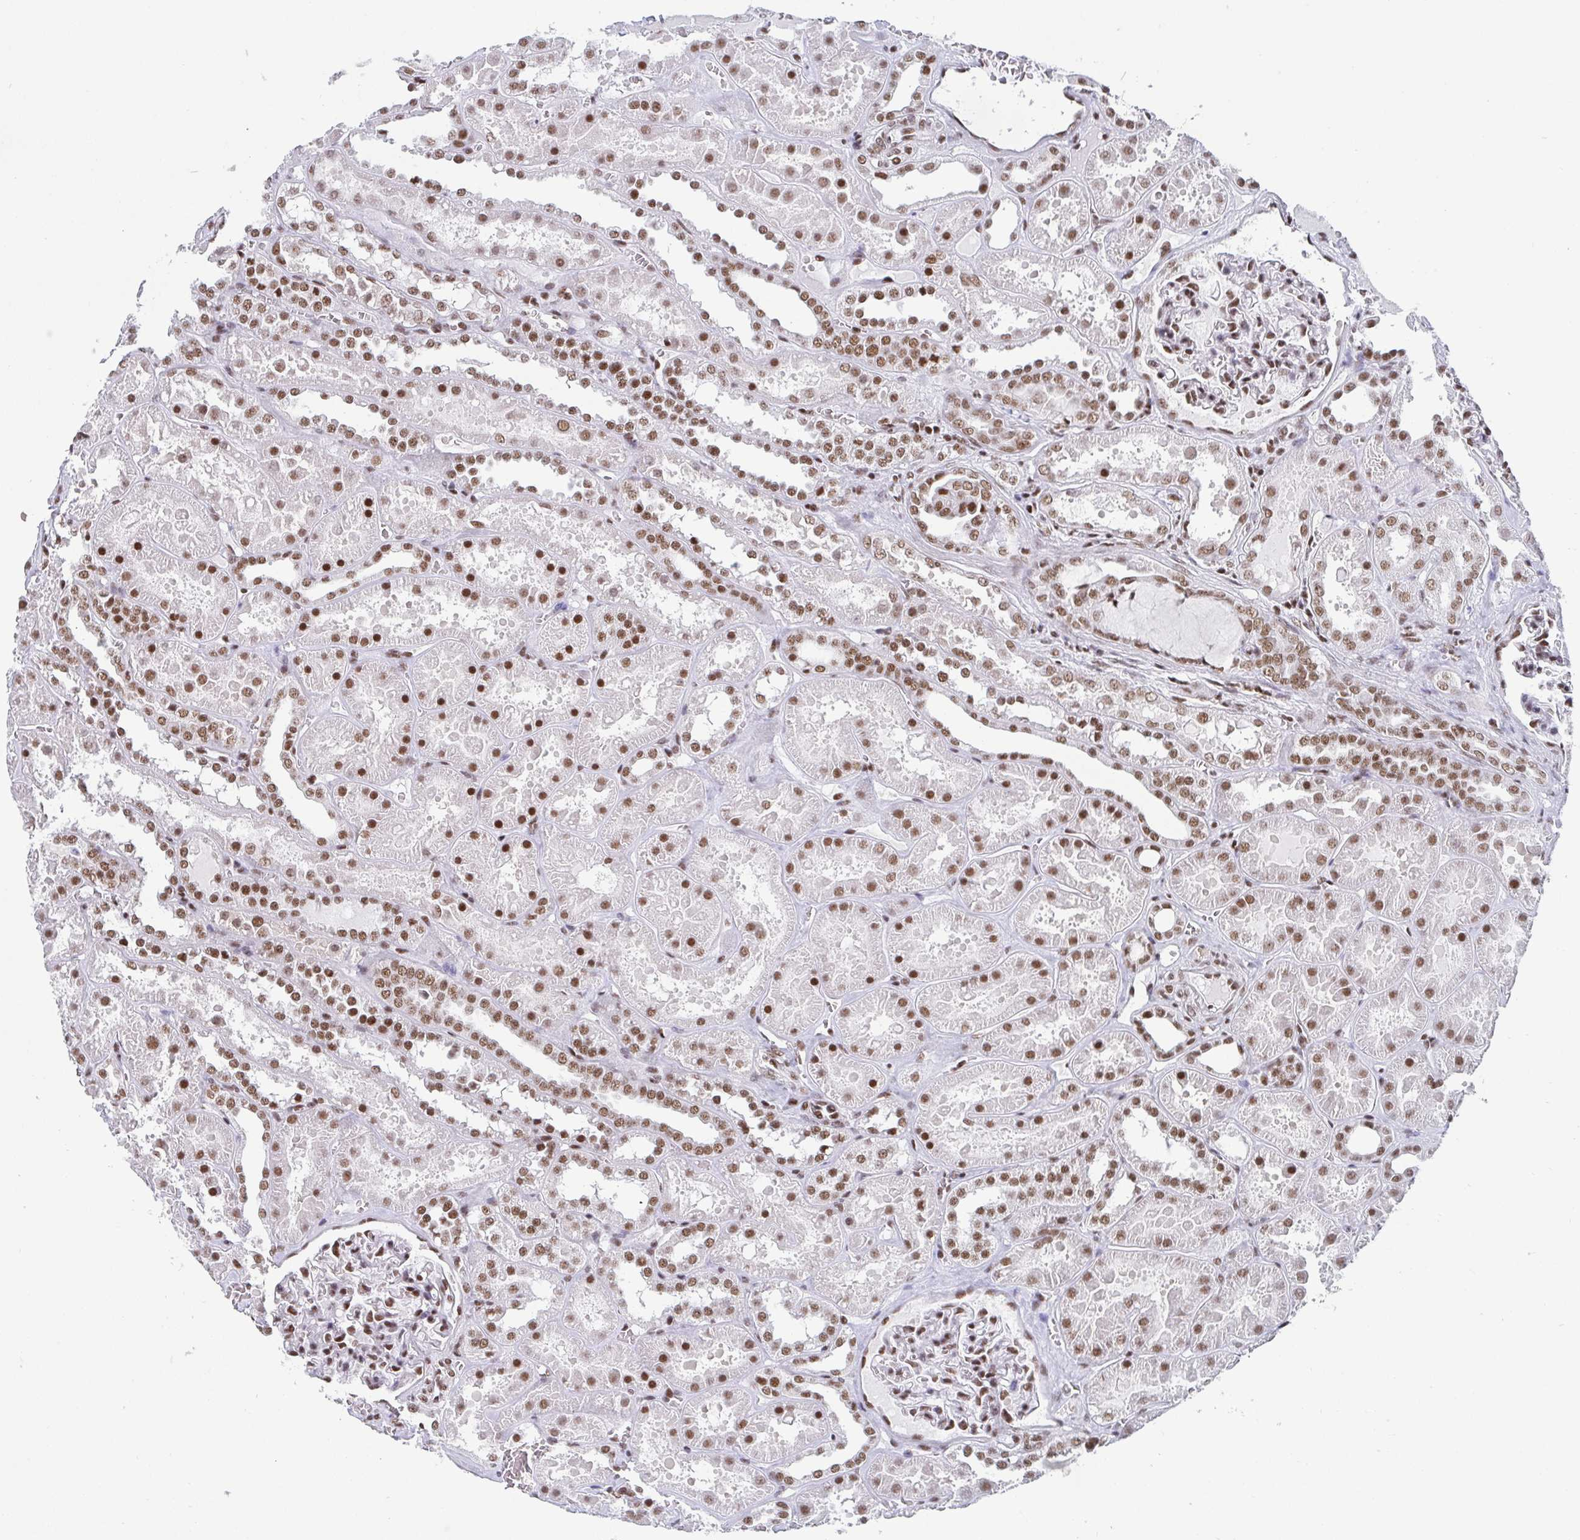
{"staining": {"intensity": "moderate", "quantity": "25%-75%", "location": "nuclear"}, "tissue": "kidney", "cell_type": "Cells in glomeruli", "image_type": "normal", "snomed": [{"axis": "morphology", "description": "Normal tissue, NOS"}, {"axis": "topography", "description": "Kidney"}], "caption": "Immunohistochemistry of unremarkable human kidney shows medium levels of moderate nuclear positivity in about 25%-75% of cells in glomeruli.", "gene": "CTCF", "patient": {"sex": "female", "age": 41}}